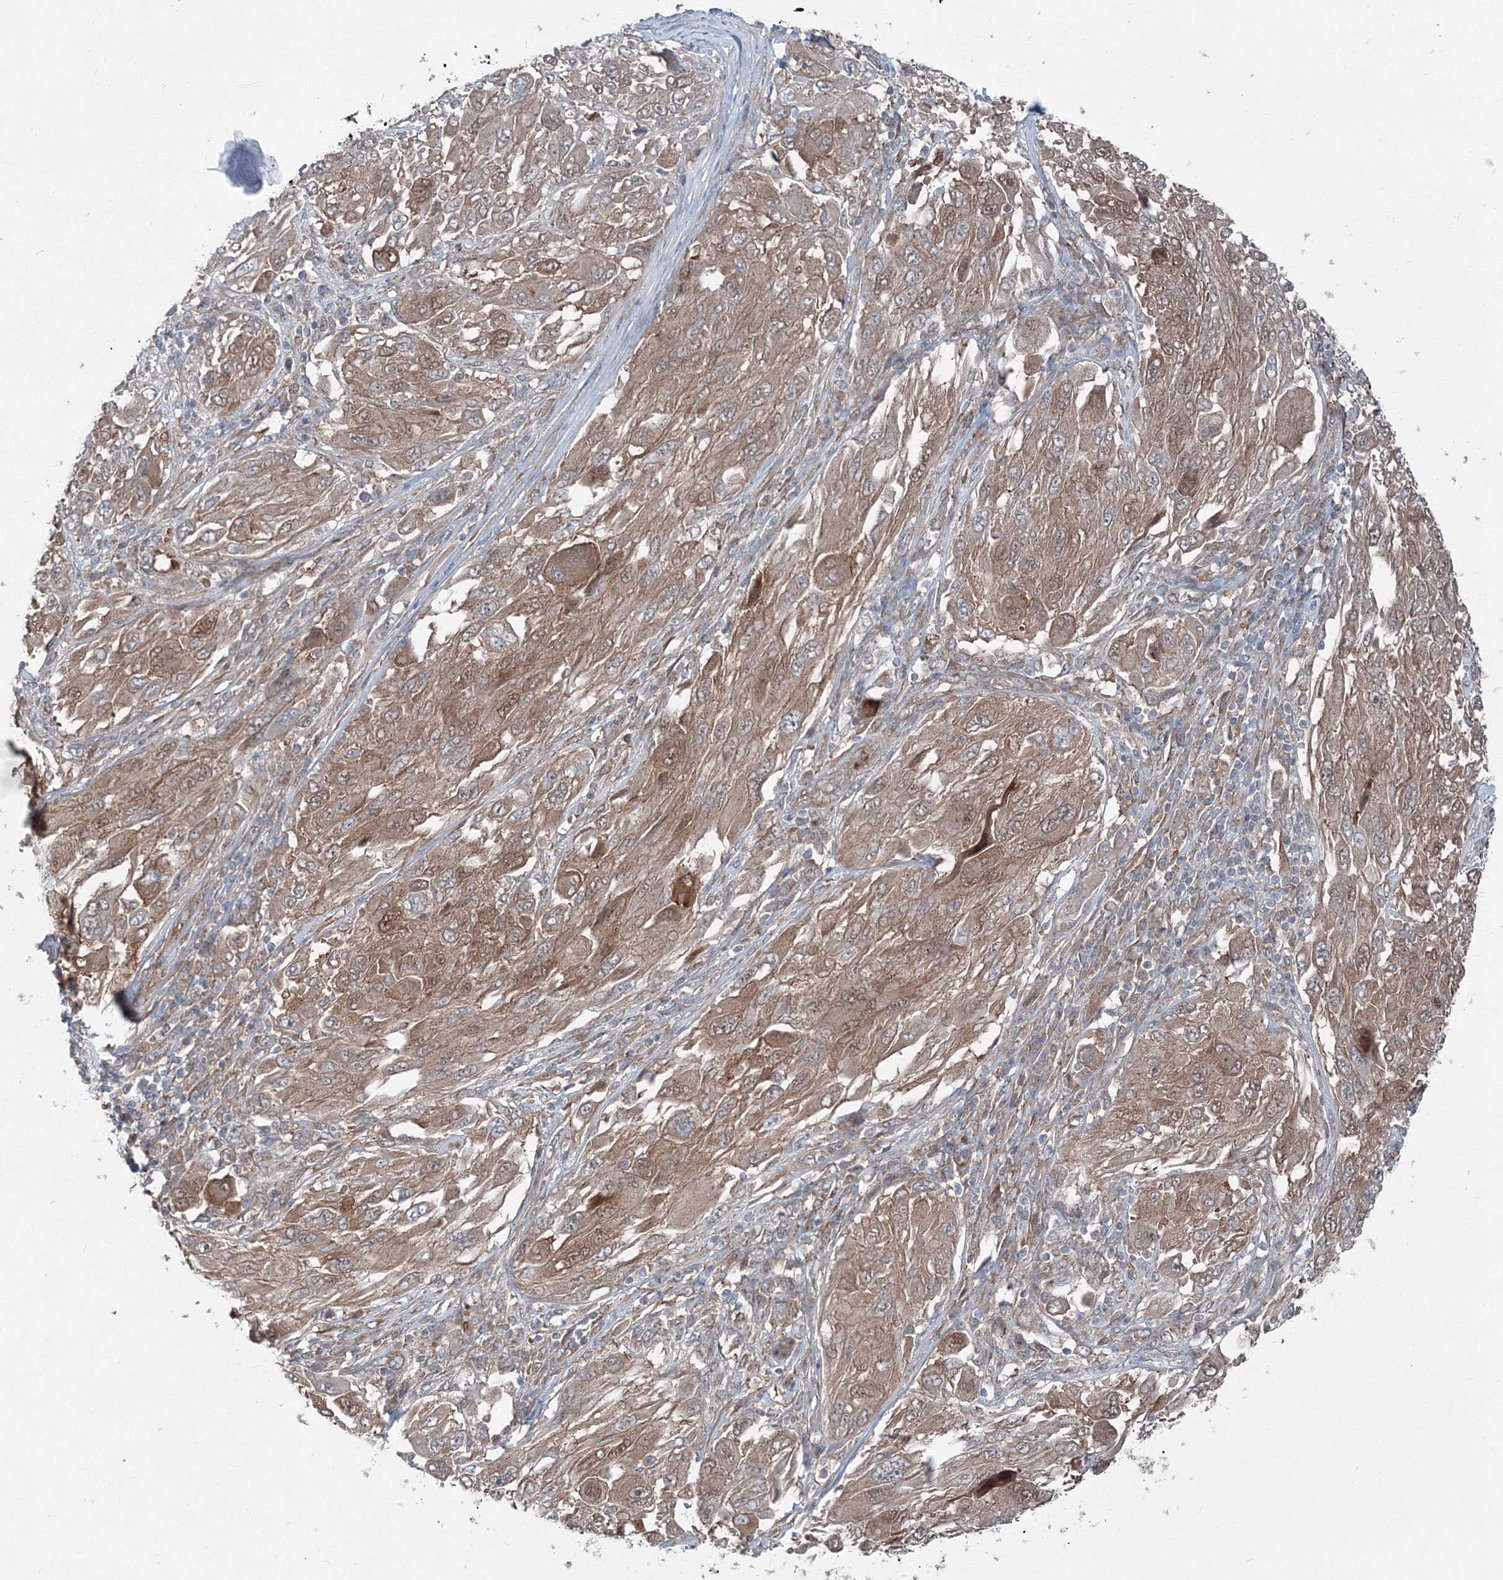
{"staining": {"intensity": "moderate", "quantity": ">75%", "location": "cytoplasmic/membranous,nuclear"}, "tissue": "melanoma", "cell_type": "Tumor cells", "image_type": "cancer", "snomed": [{"axis": "morphology", "description": "Malignant melanoma, NOS"}, {"axis": "topography", "description": "Skin"}], "caption": "This image demonstrates immunohistochemistry staining of human melanoma, with medium moderate cytoplasmic/membranous and nuclear staining in approximately >75% of tumor cells.", "gene": "TPRKB", "patient": {"sex": "female", "age": 91}}